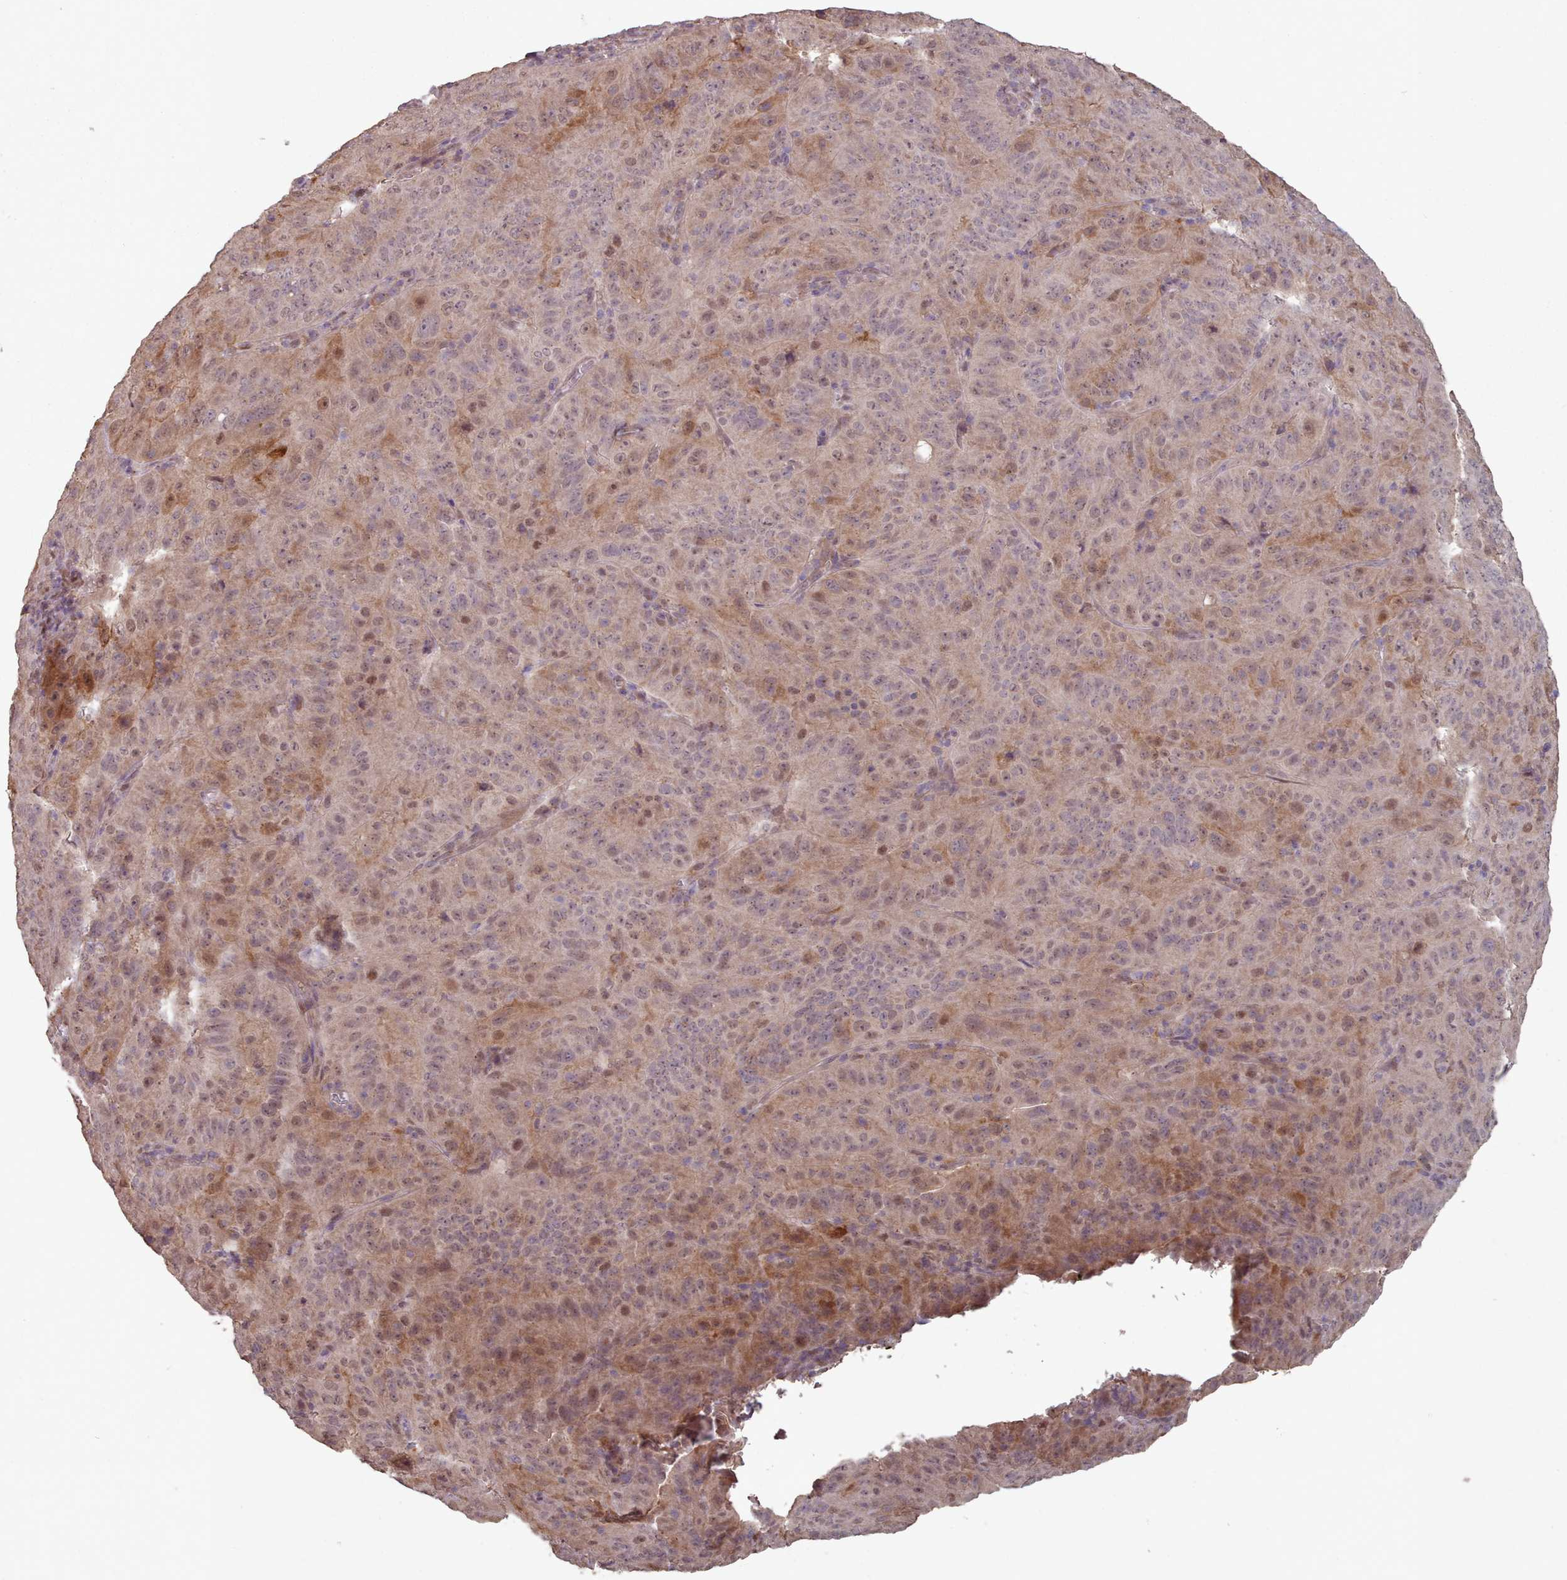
{"staining": {"intensity": "moderate", "quantity": "25%-75%", "location": "cytoplasmic/membranous,nuclear"}, "tissue": "pancreatic cancer", "cell_type": "Tumor cells", "image_type": "cancer", "snomed": [{"axis": "morphology", "description": "Adenocarcinoma, NOS"}, {"axis": "topography", "description": "Pancreas"}], "caption": "Pancreatic cancer stained with IHC shows moderate cytoplasmic/membranous and nuclear staining in approximately 25%-75% of tumor cells. The protein of interest is shown in brown color, while the nuclei are stained blue.", "gene": "ERCC6L", "patient": {"sex": "male", "age": 63}}